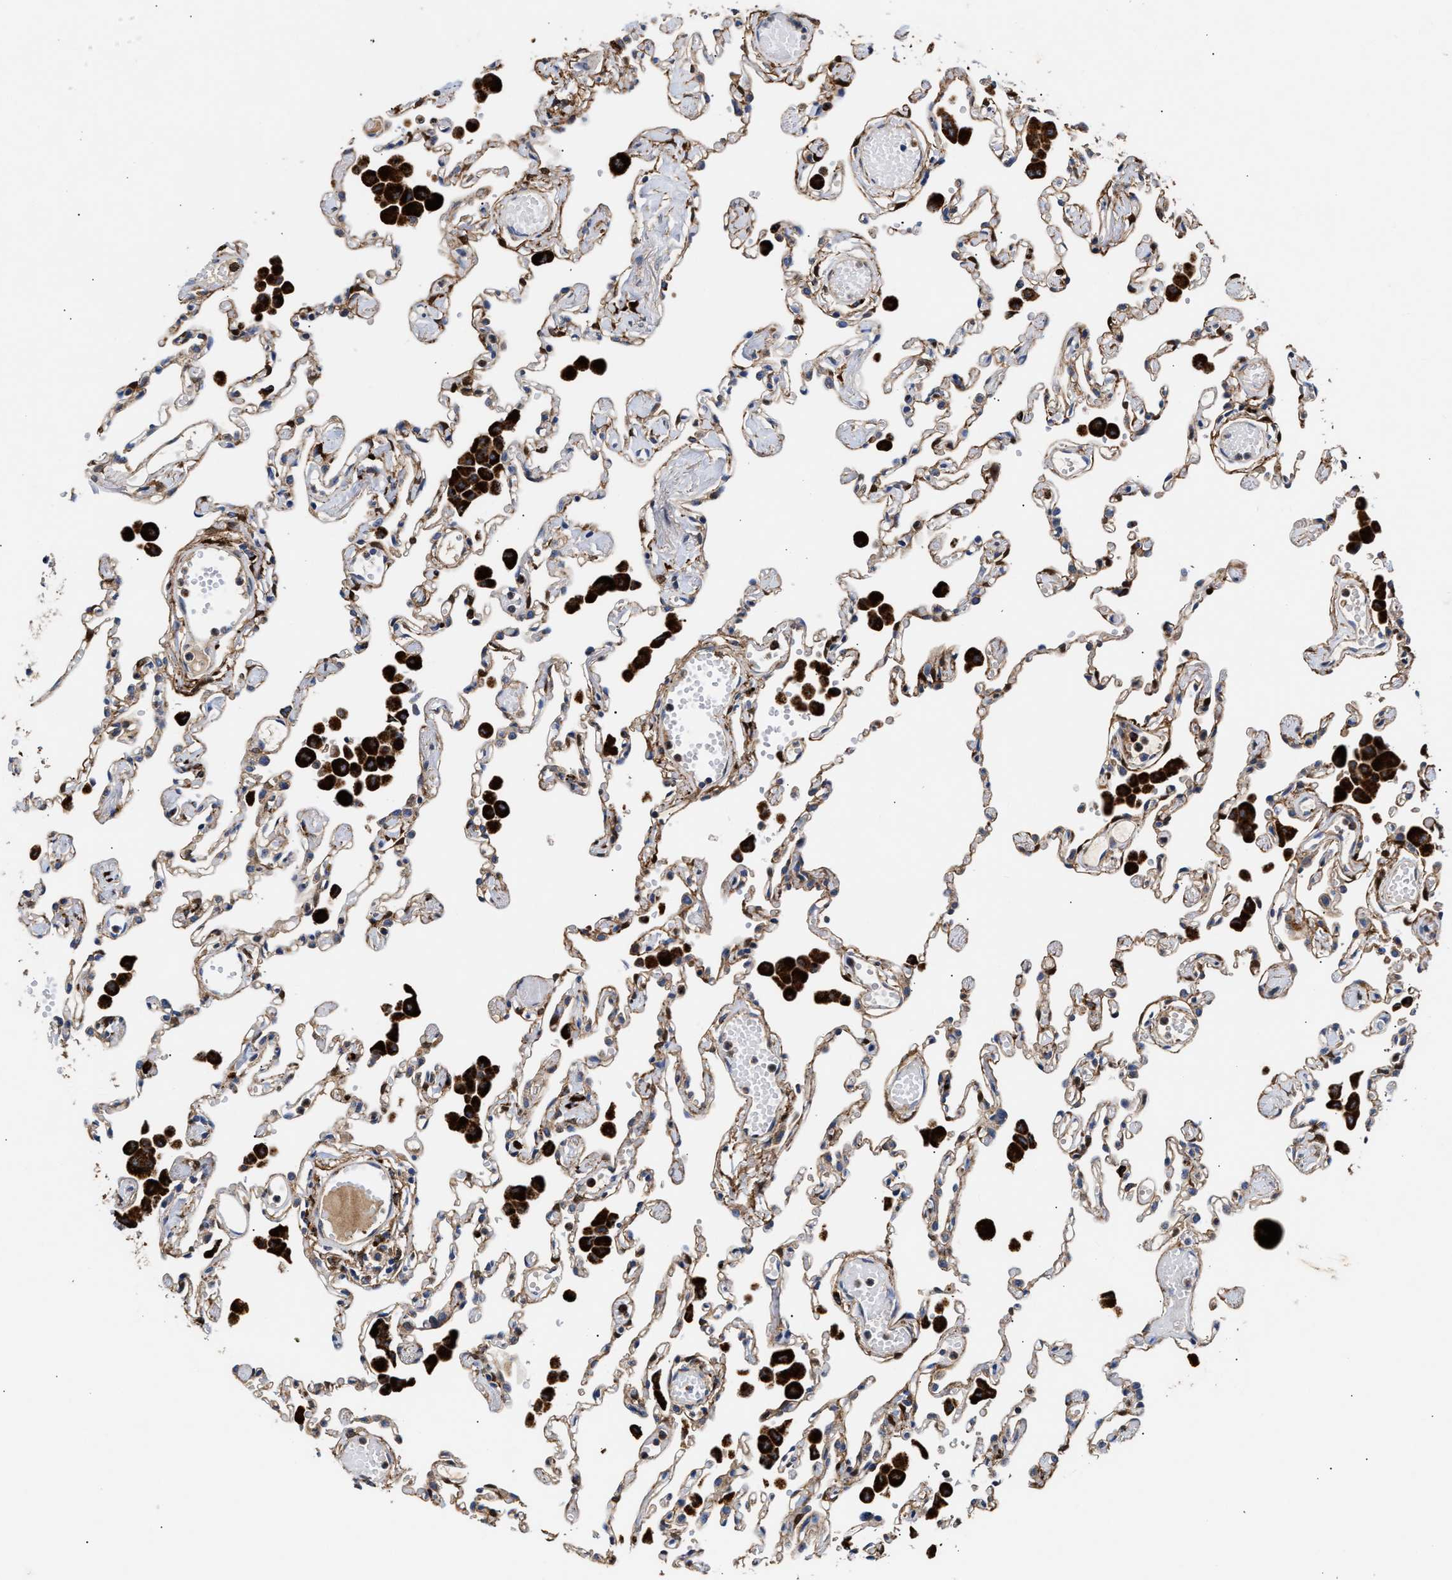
{"staining": {"intensity": "weak", "quantity": ">75%", "location": "cytoplasmic/membranous"}, "tissue": "lung", "cell_type": "Alveolar cells", "image_type": "normal", "snomed": [{"axis": "morphology", "description": "Normal tissue, NOS"}, {"axis": "topography", "description": "Bronchus"}, {"axis": "topography", "description": "Lung"}], "caption": "Benign lung reveals weak cytoplasmic/membranous staining in about >75% of alveolar cells, visualized by immunohistochemistry.", "gene": "CCDC146", "patient": {"sex": "female", "age": 49}}